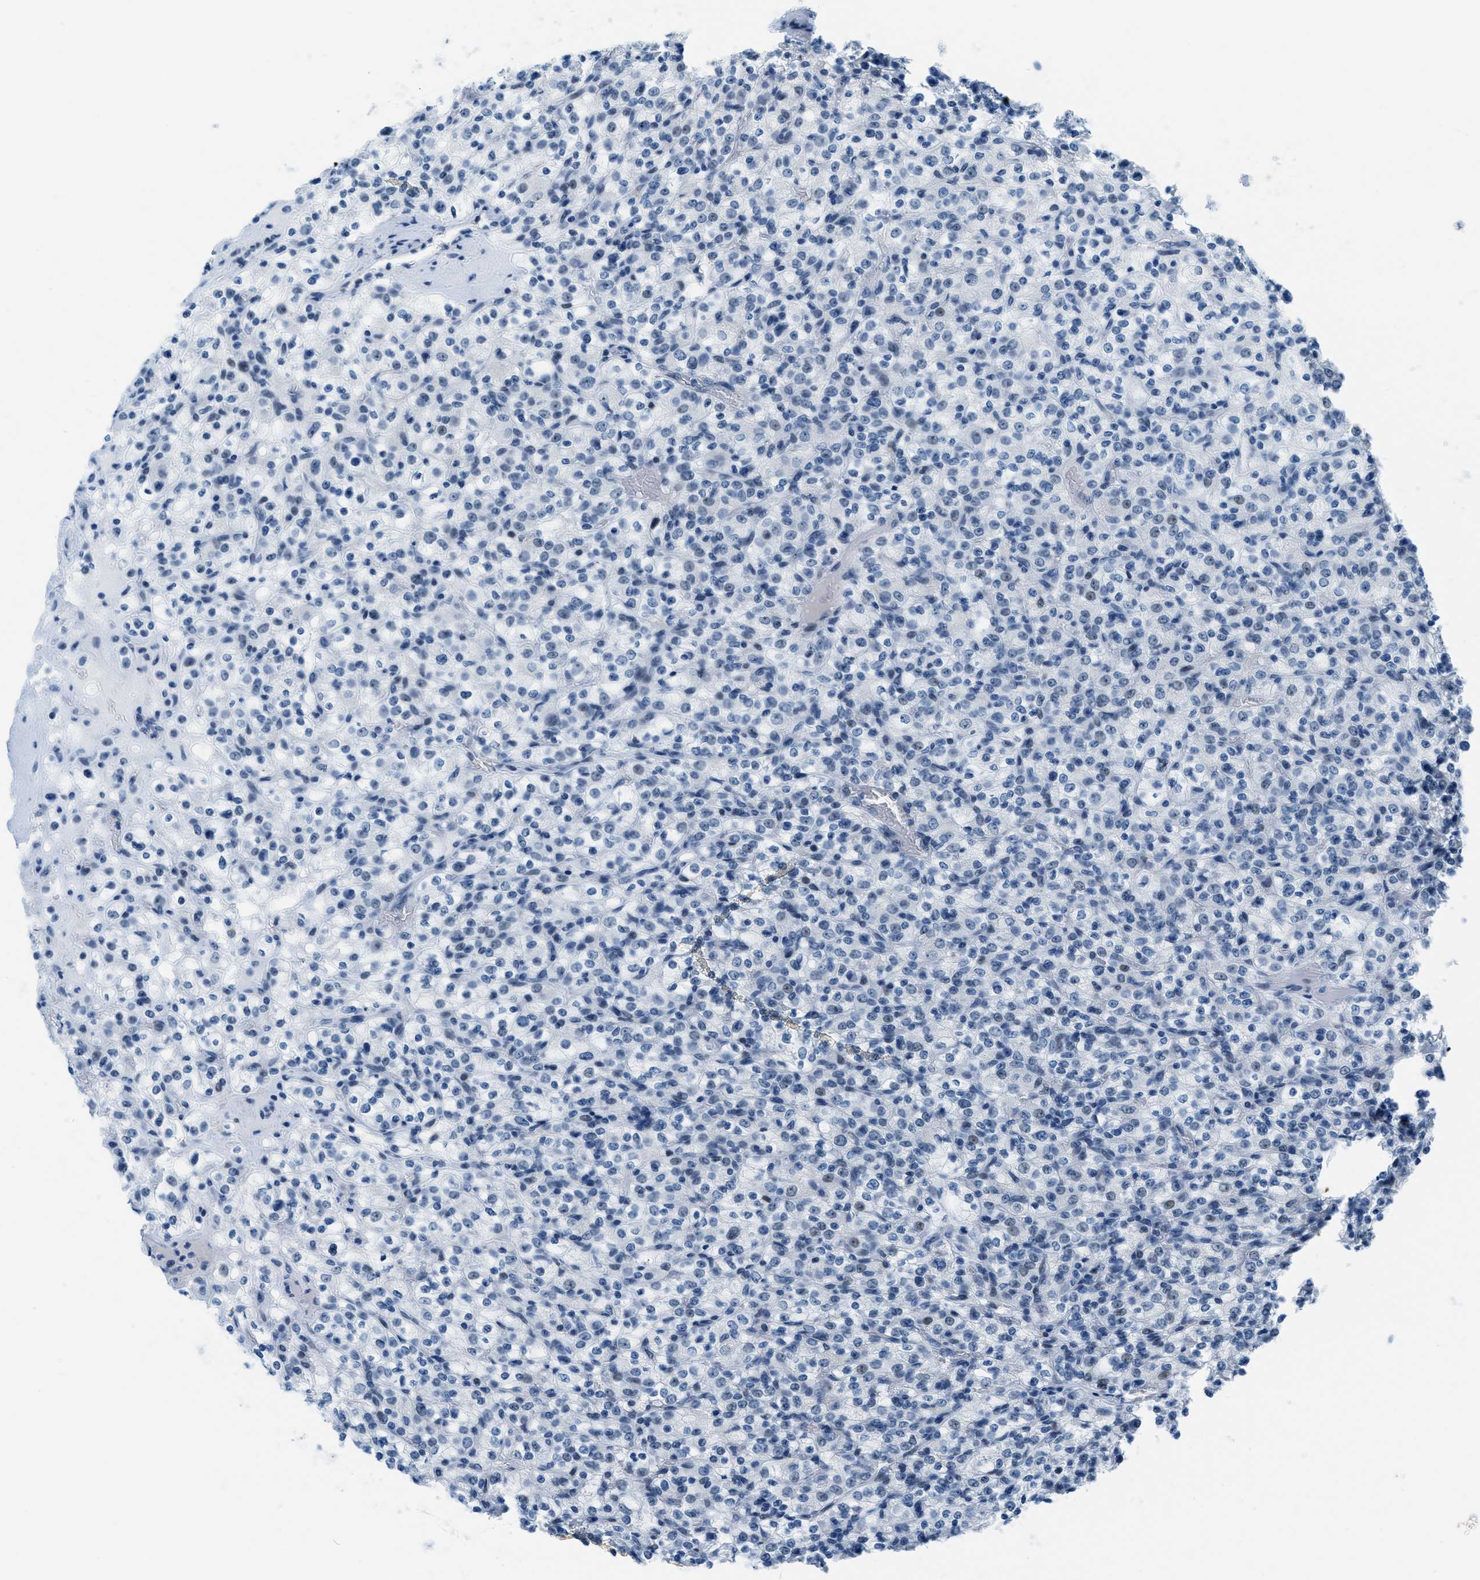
{"staining": {"intensity": "negative", "quantity": "none", "location": "none"}, "tissue": "renal cancer", "cell_type": "Tumor cells", "image_type": "cancer", "snomed": [{"axis": "morphology", "description": "Normal tissue, NOS"}, {"axis": "morphology", "description": "Adenocarcinoma, NOS"}, {"axis": "topography", "description": "Kidney"}], "caption": "Tumor cells show no significant positivity in renal adenocarcinoma.", "gene": "PLA2G2A", "patient": {"sex": "female", "age": 72}}